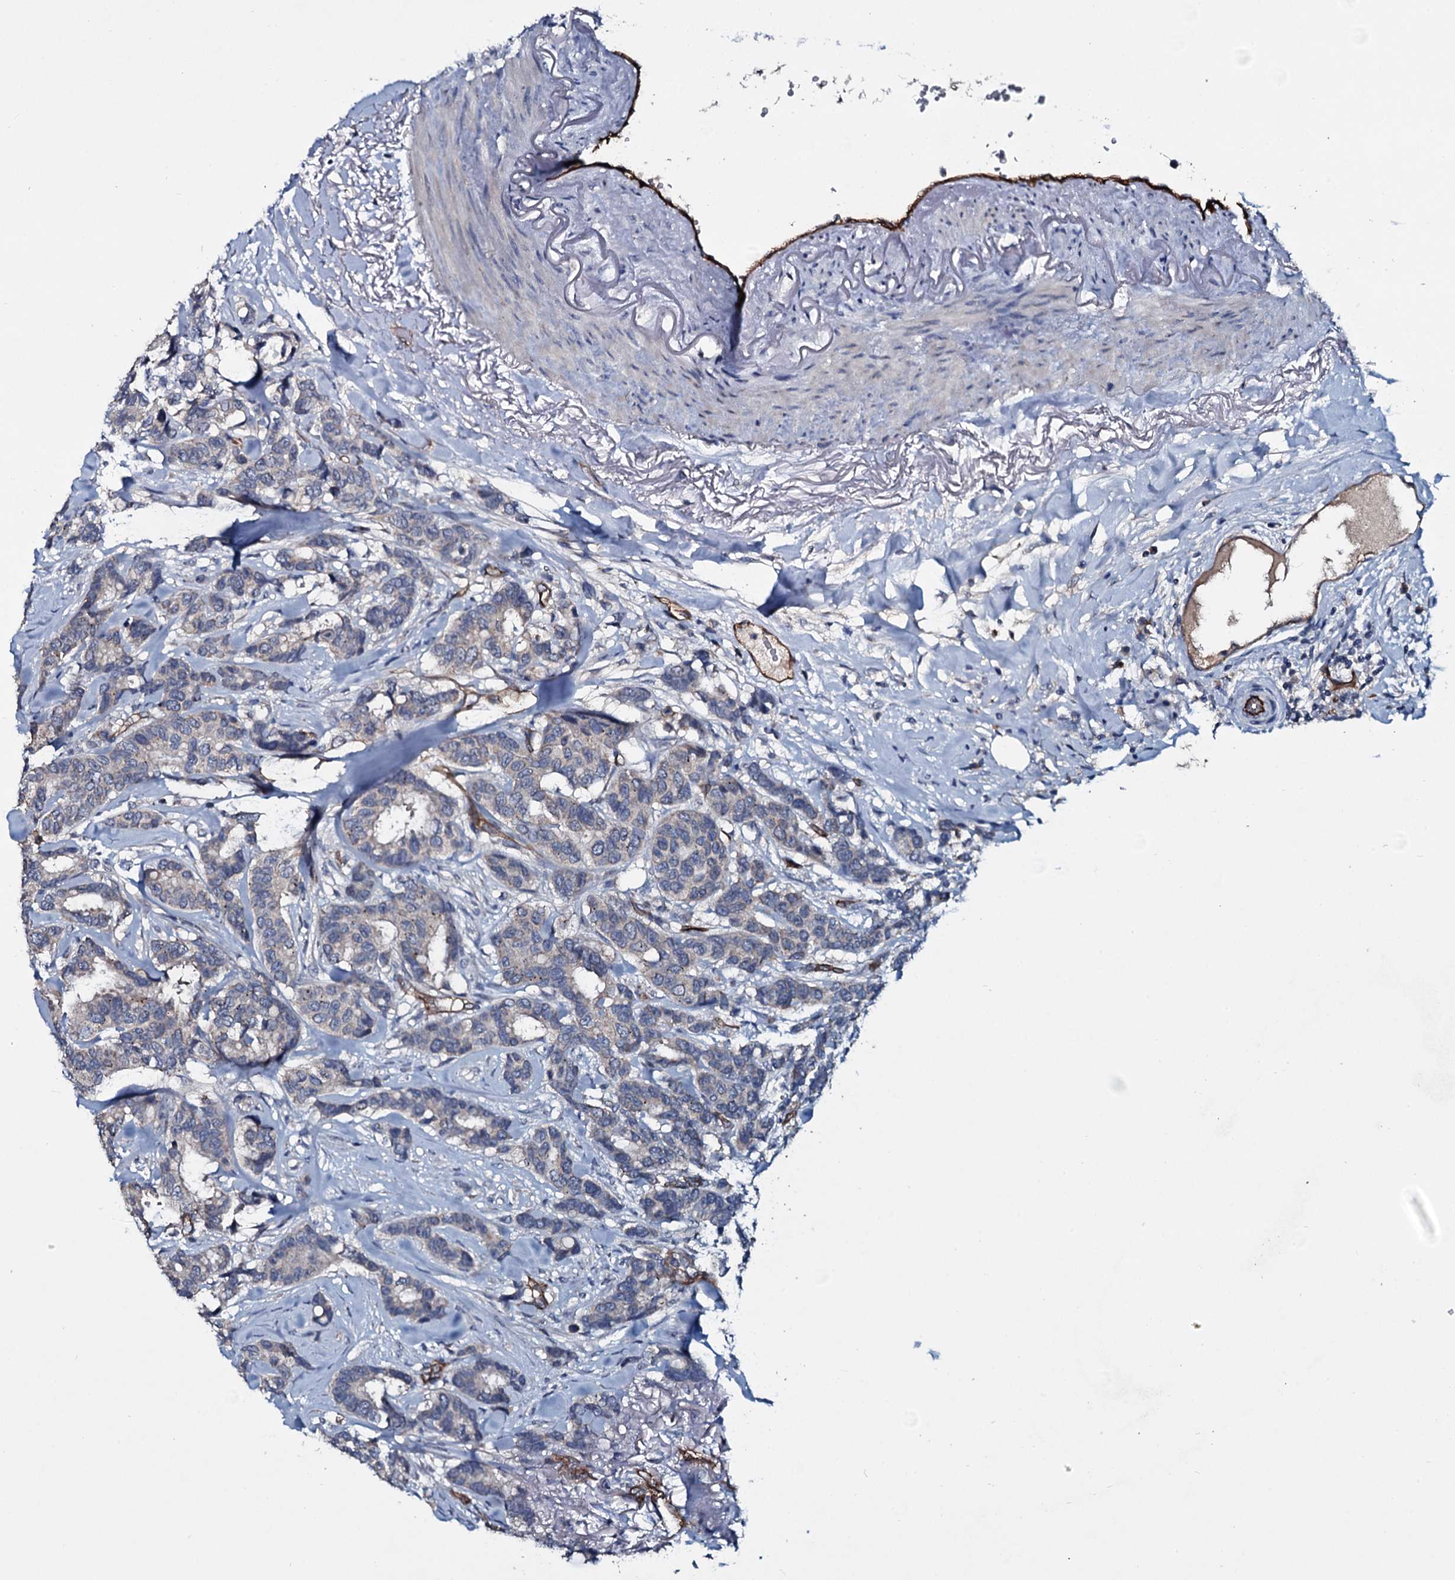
{"staining": {"intensity": "negative", "quantity": "none", "location": "none"}, "tissue": "breast cancer", "cell_type": "Tumor cells", "image_type": "cancer", "snomed": [{"axis": "morphology", "description": "Duct carcinoma"}, {"axis": "topography", "description": "Breast"}], "caption": "An immunohistochemistry photomicrograph of breast cancer (infiltrating ductal carcinoma) is shown. There is no staining in tumor cells of breast cancer (infiltrating ductal carcinoma). Brightfield microscopy of IHC stained with DAB (3,3'-diaminobenzidine) (brown) and hematoxylin (blue), captured at high magnification.", "gene": "CLEC14A", "patient": {"sex": "female", "age": 87}}